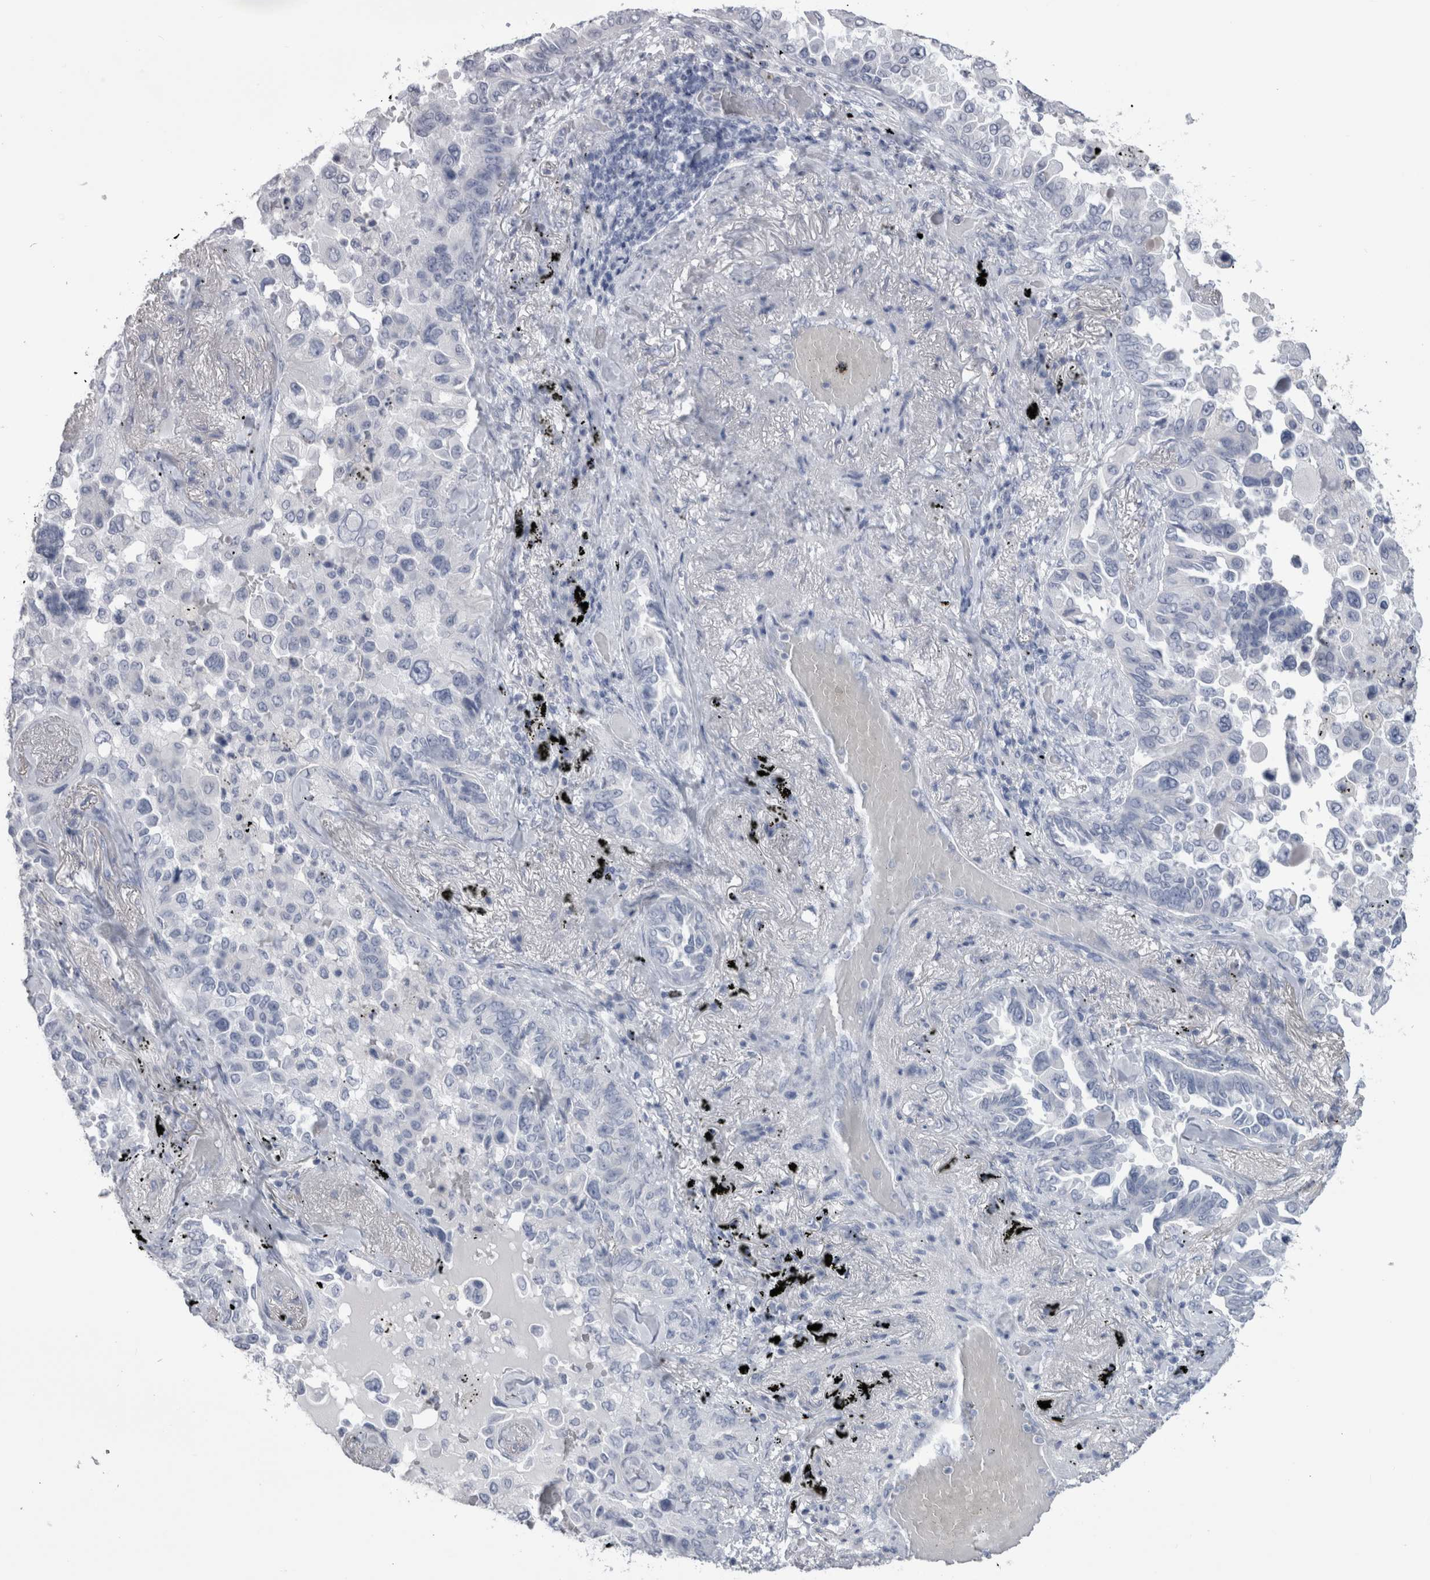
{"staining": {"intensity": "negative", "quantity": "none", "location": "none"}, "tissue": "lung cancer", "cell_type": "Tumor cells", "image_type": "cancer", "snomed": [{"axis": "morphology", "description": "Adenocarcinoma, NOS"}, {"axis": "topography", "description": "Lung"}], "caption": "Image shows no significant protein expression in tumor cells of lung cancer (adenocarcinoma).", "gene": "PTH", "patient": {"sex": "female", "age": 67}}